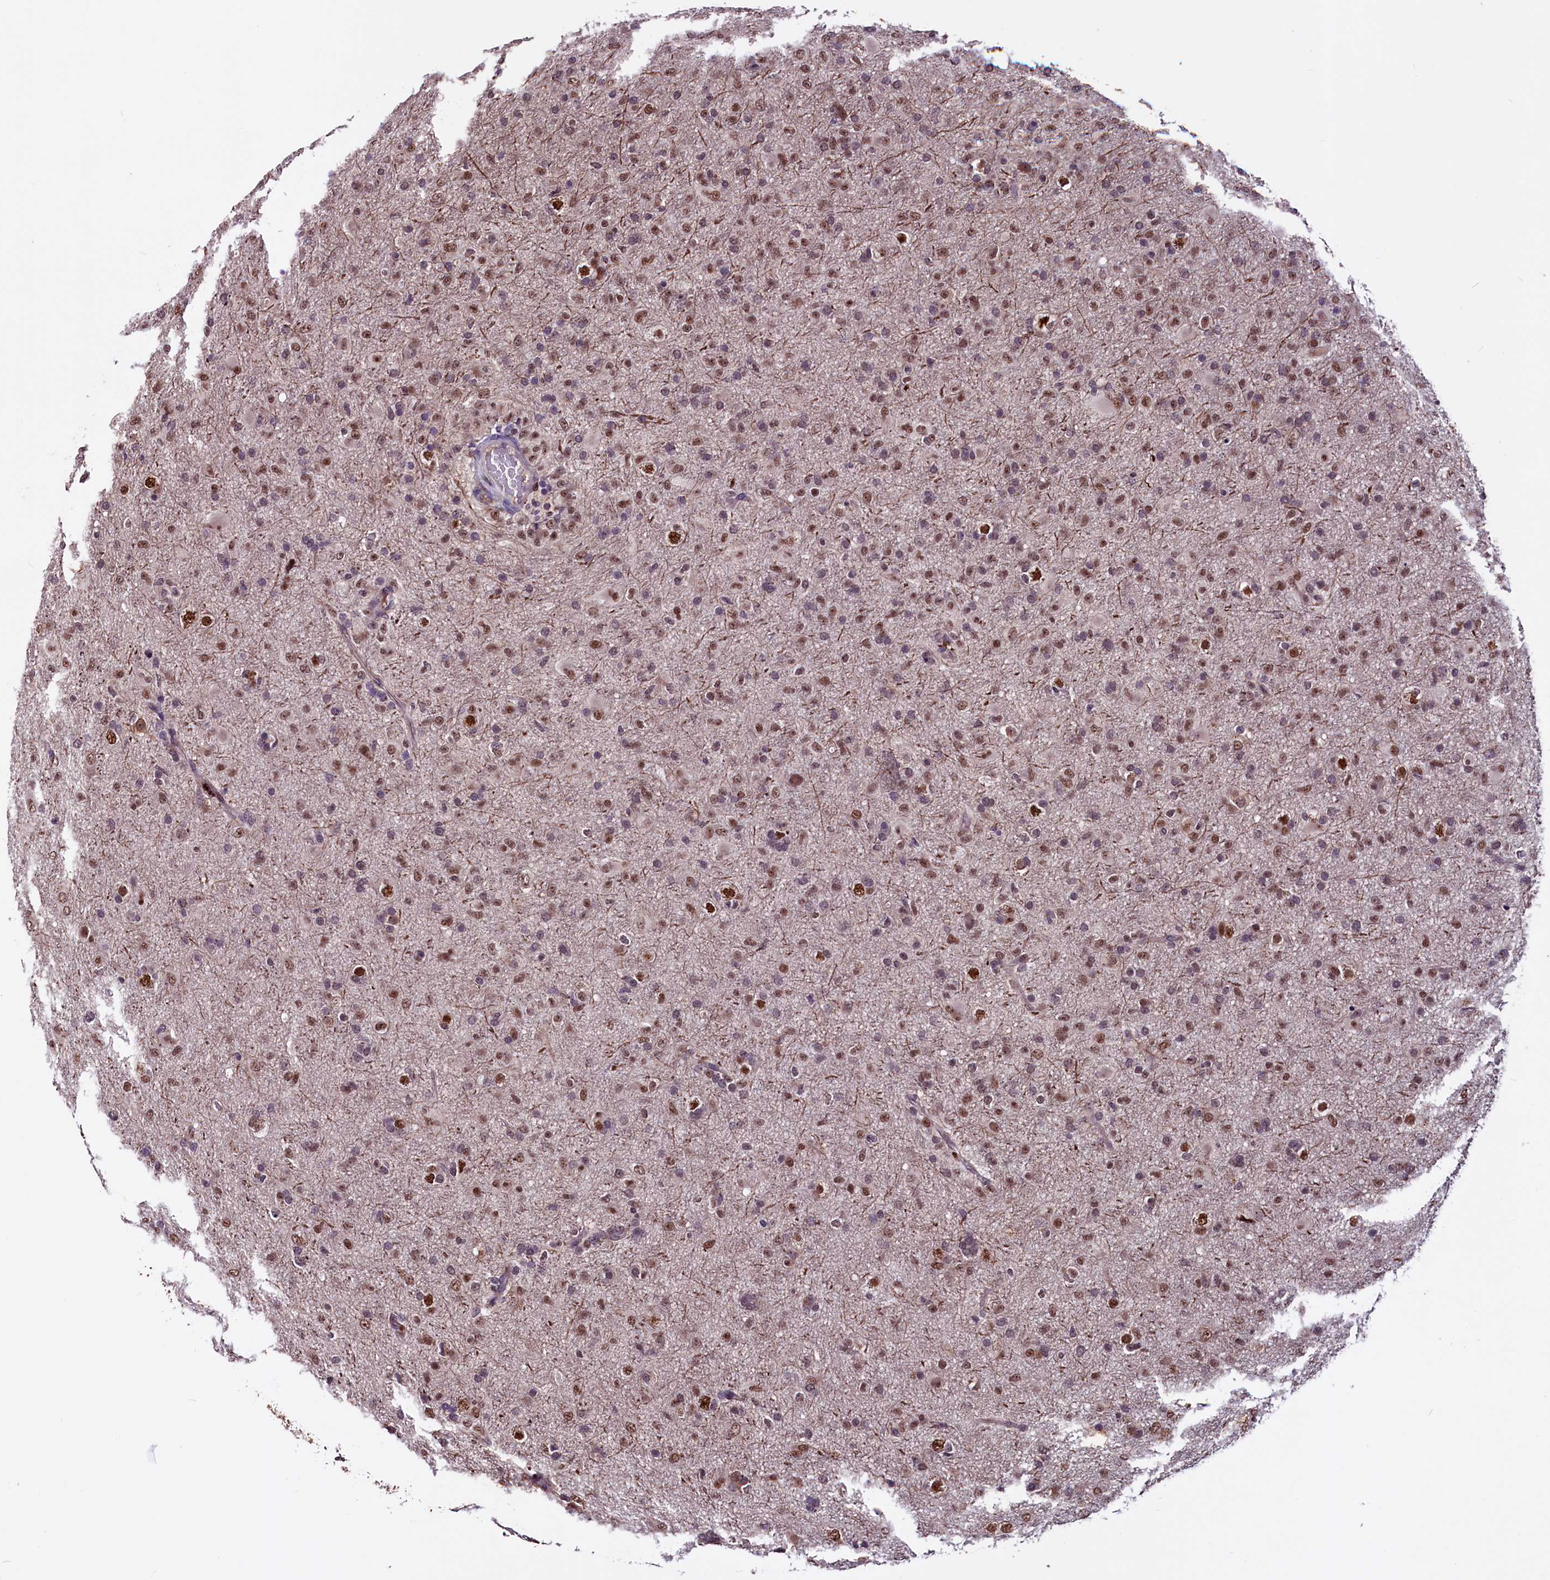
{"staining": {"intensity": "moderate", "quantity": ">75%", "location": "nuclear"}, "tissue": "glioma", "cell_type": "Tumor cells", "image_type": "cancer", "snomed": [{"axis": "morphology", "description": "Glioma, malignant, Low grade"}, {"axis": "topography", "description": "Brain"}], "caption": "Brown immunohistochemical staining in human glioma demonstrates moderate nuclear positivity in about >75% of tumor cells. (Stains: DAB (3,3'-diaminobenzidine) in brown, nuclei in blue, Microscopy: brightfield microscopy at high magnification).", "gene": "RNMT", "patient": {"sex": "male", "age": 65}}